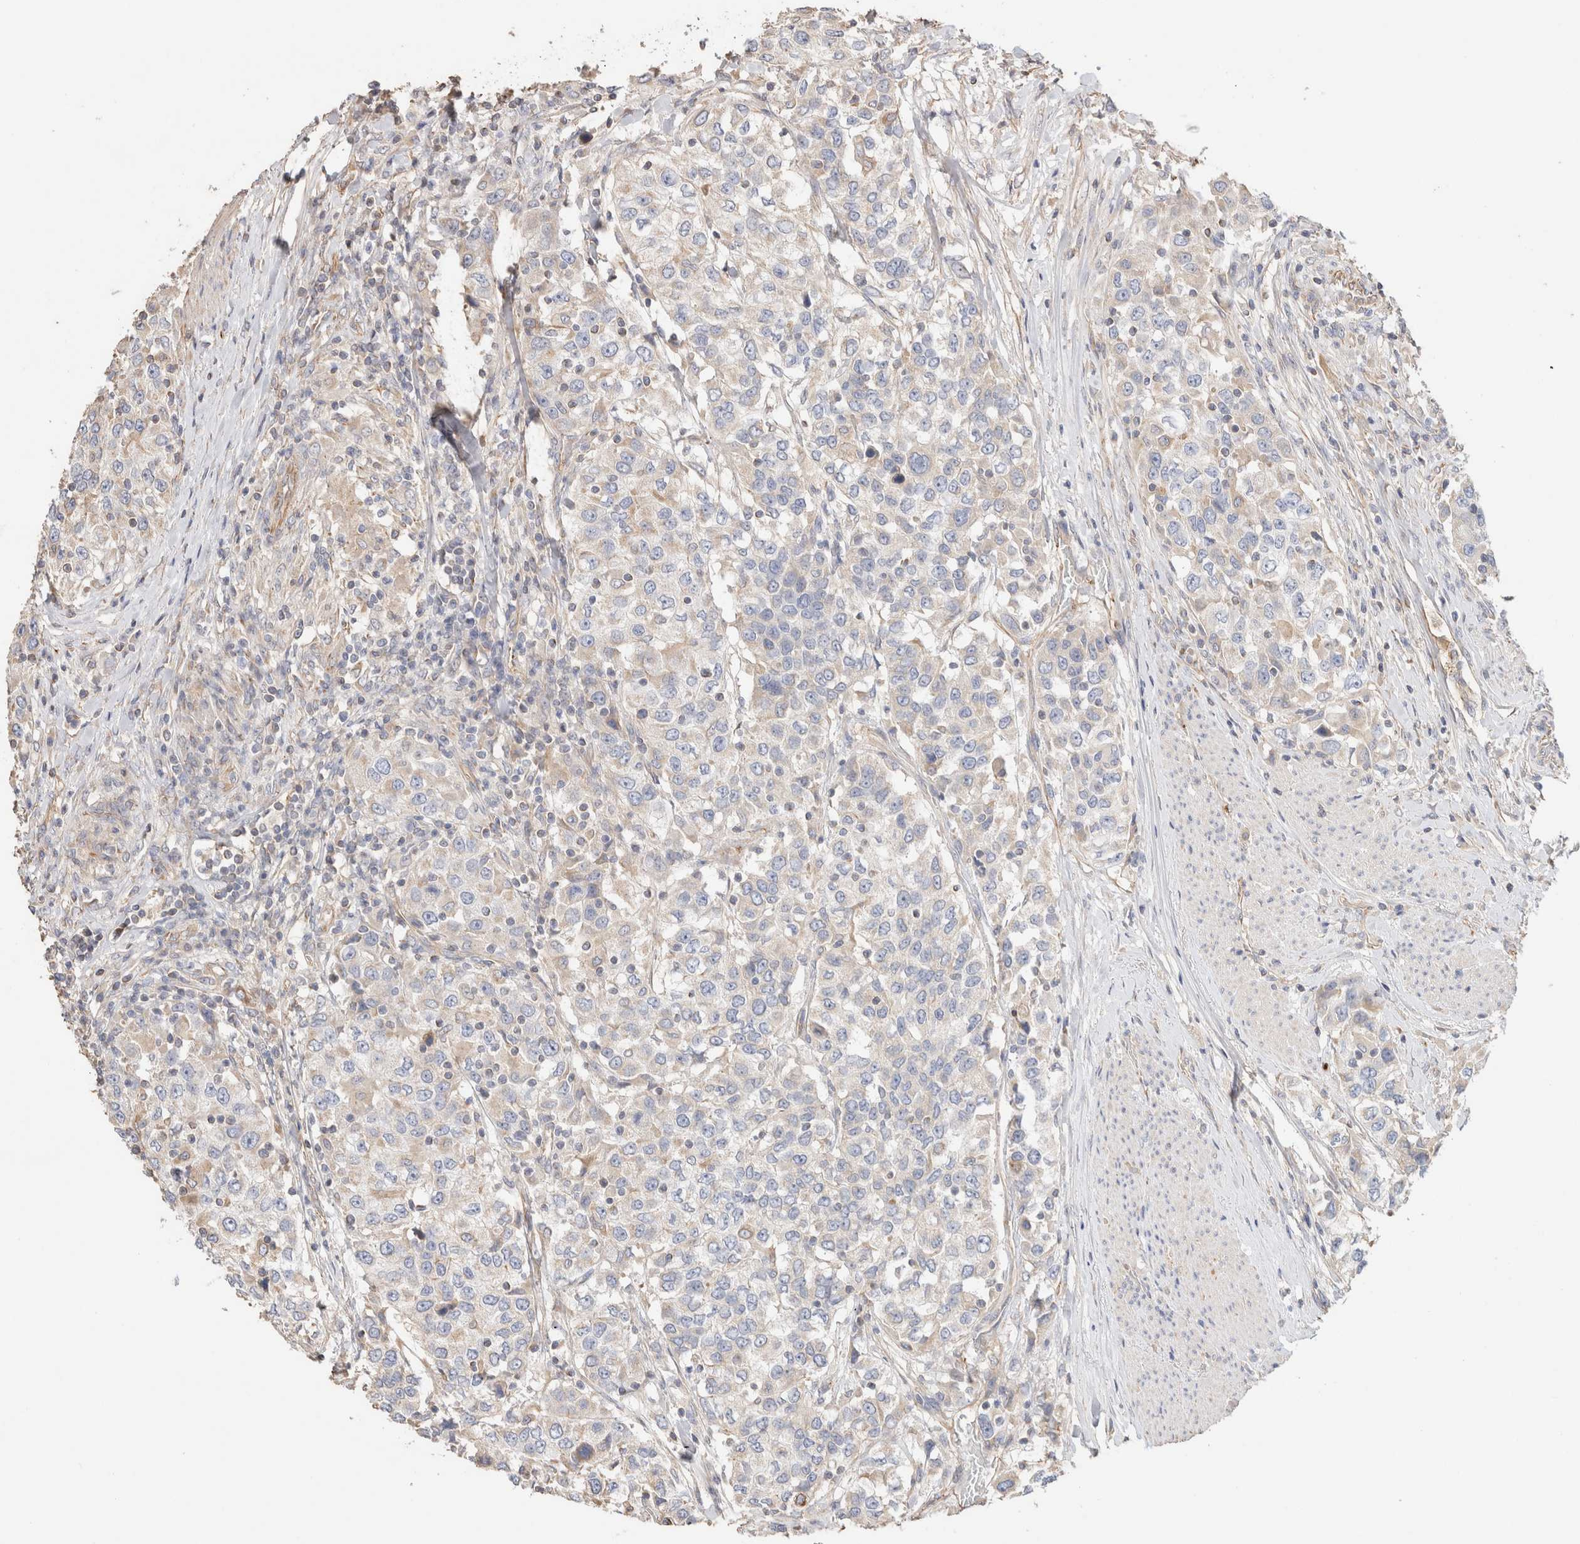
{"staining": {"intensity": "negative", "quantity": "none", "location": "none"}, "tissue": "urothelial cancer", "cell_type": "Tumor cells", "image_type": "cancer", "snomed": [{"axis": "morphology", "description": "Urothelial carcinoma, High grade"}, {"axis": "topography", "description": "Urinary bladder"}], "caption": "Urothelial carcinoma (high-grade) was stained to show a protein in brown. There is no significant expression in tumor cells.", "gene": "PROS1", "patient": {"sex": "female", "age": 80}}